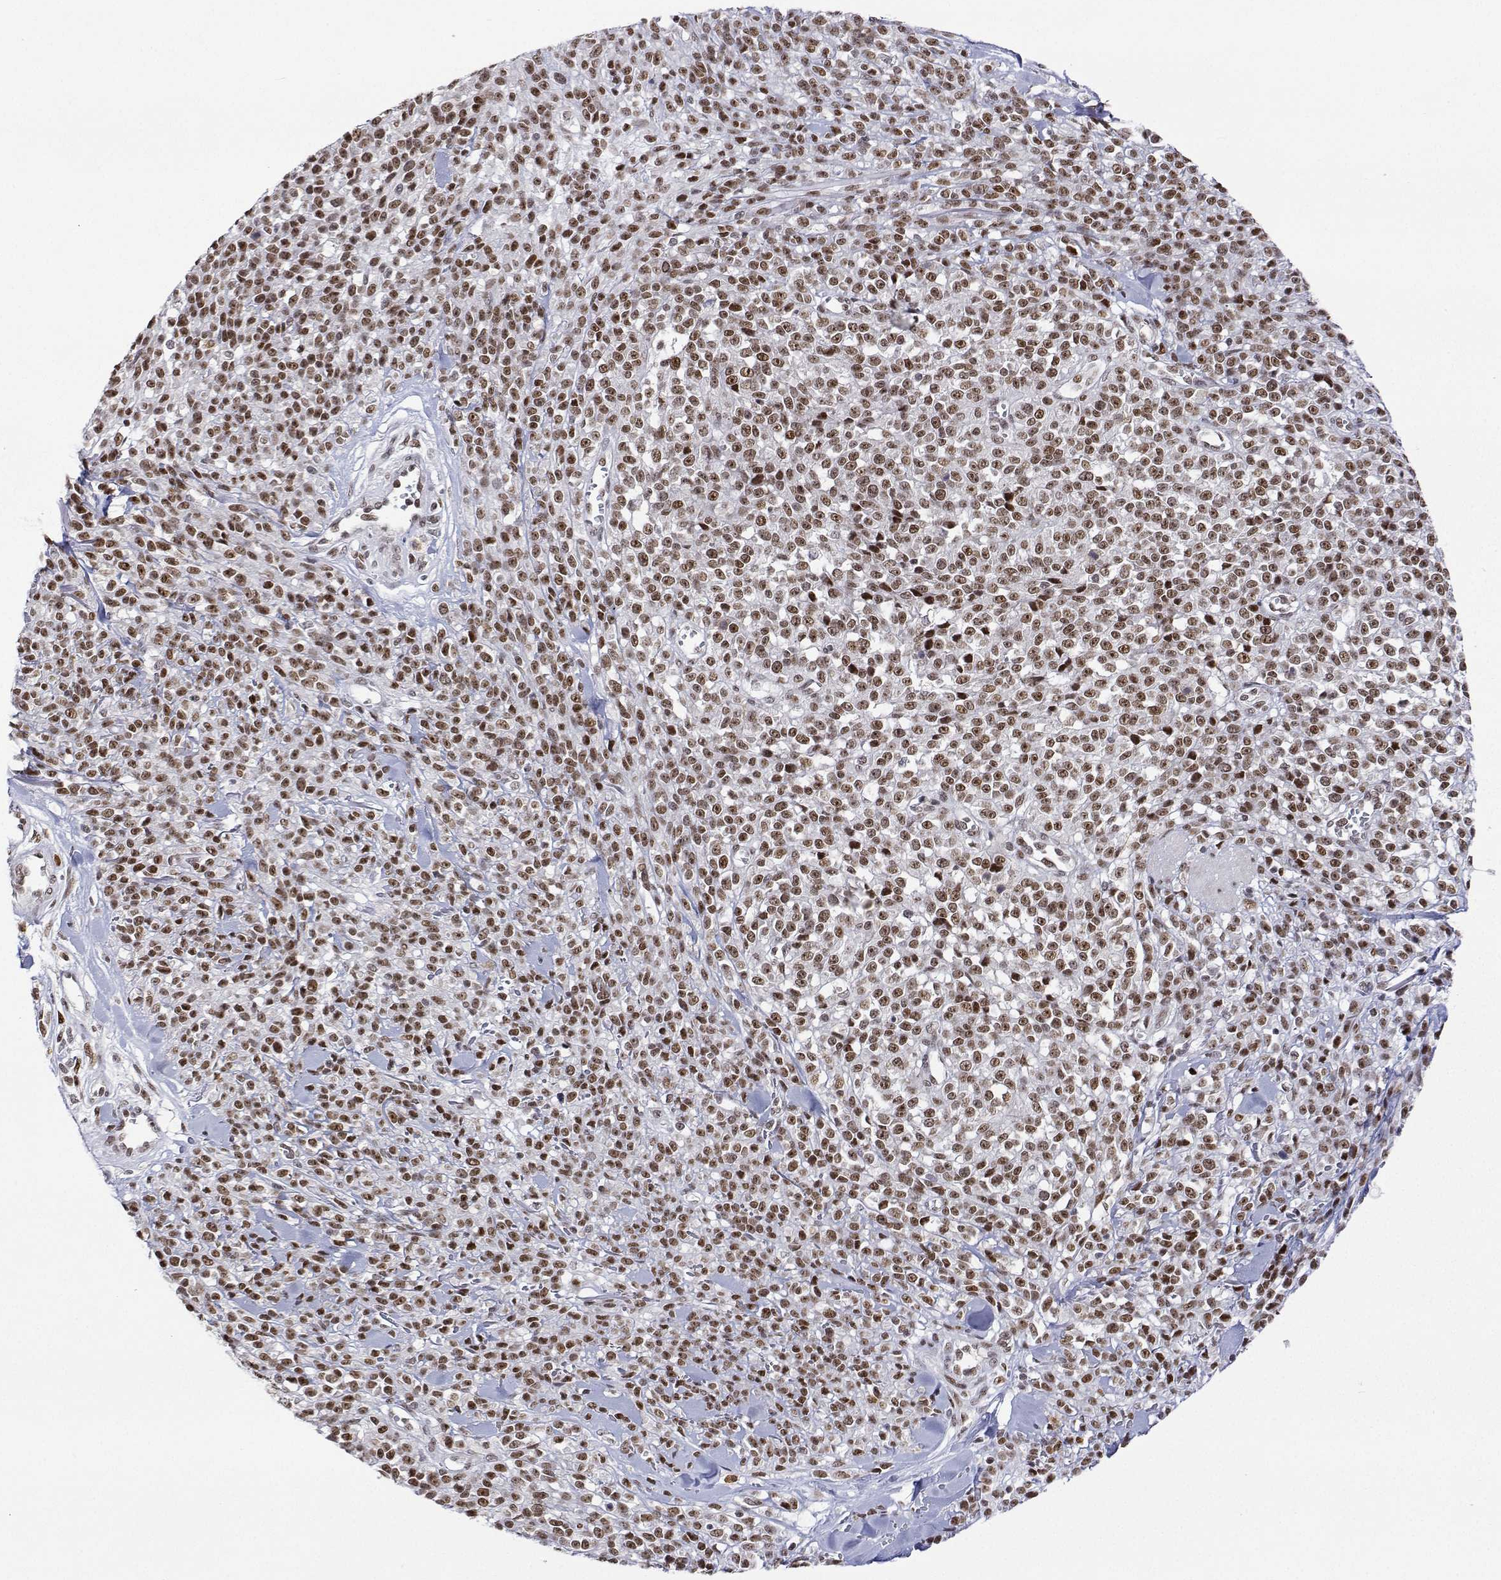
{"staining": {"intensity": "moderate", "quantity": ">75%", "location": "nuclear"}, "tissue": "melanoma", "cell_type": "Tumor cells", "image_type": "cancer", "snomed": [{"axis": "morphology", "description": "Malignant melanoma, NOS"}, {"axis": "topography", "description": "Skin"}, {"axis": "topography", "description": "Skin of trunk"}], "caption": "Moderate nuclear protein staining is present in approximately >75% of tumor cells in melanoma. (Brightfield microscopy of DAB IHC at high magnification).", "gene": "XPC", "patient": {"sex": "male", "age": 74}}